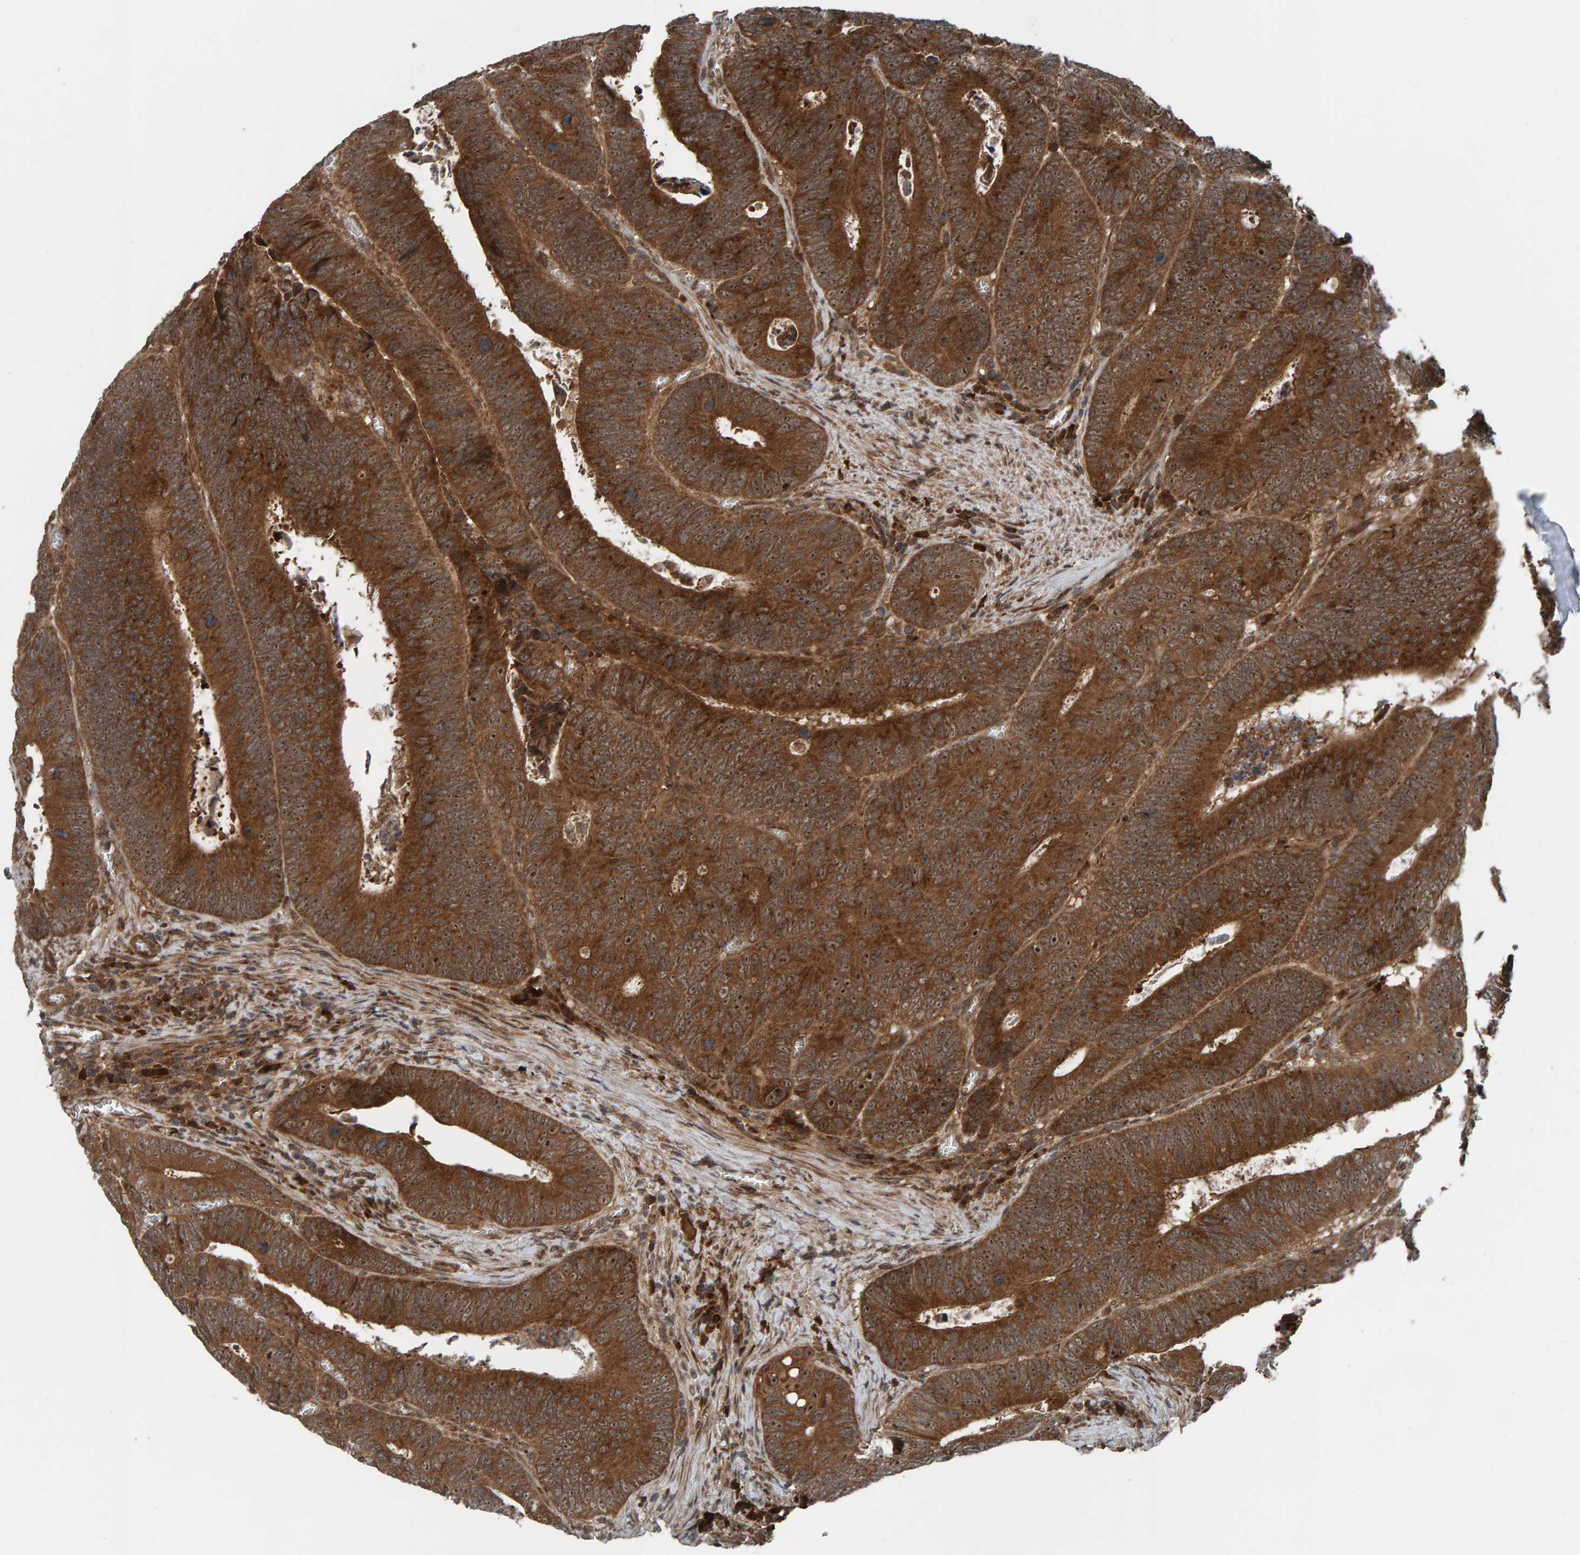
{"staining": {"intensity": "strong", "quantity": ">75%", "location": "cytoplasmic/membranous,nuclear"}, "tissue": "colorectal cancer", "cell_type": "Tumor cells", "image_type": "cancer", "snomed": [{"axis": "morphology", "description": "Inflammation, NOS"}, {"axis": "morphology", "description": "Adenocarcinoma, NOS"}, {"axis": "topography", "description": "Colon"}], "caption": "Strong cytoplasmic/membranous and nuclear protein positivity is identified in about >75% of tumor cells in adenocarcinoma (colorectal).", "gene": "CUEDC1", "patient": {"sex": "male", "age": 72}}